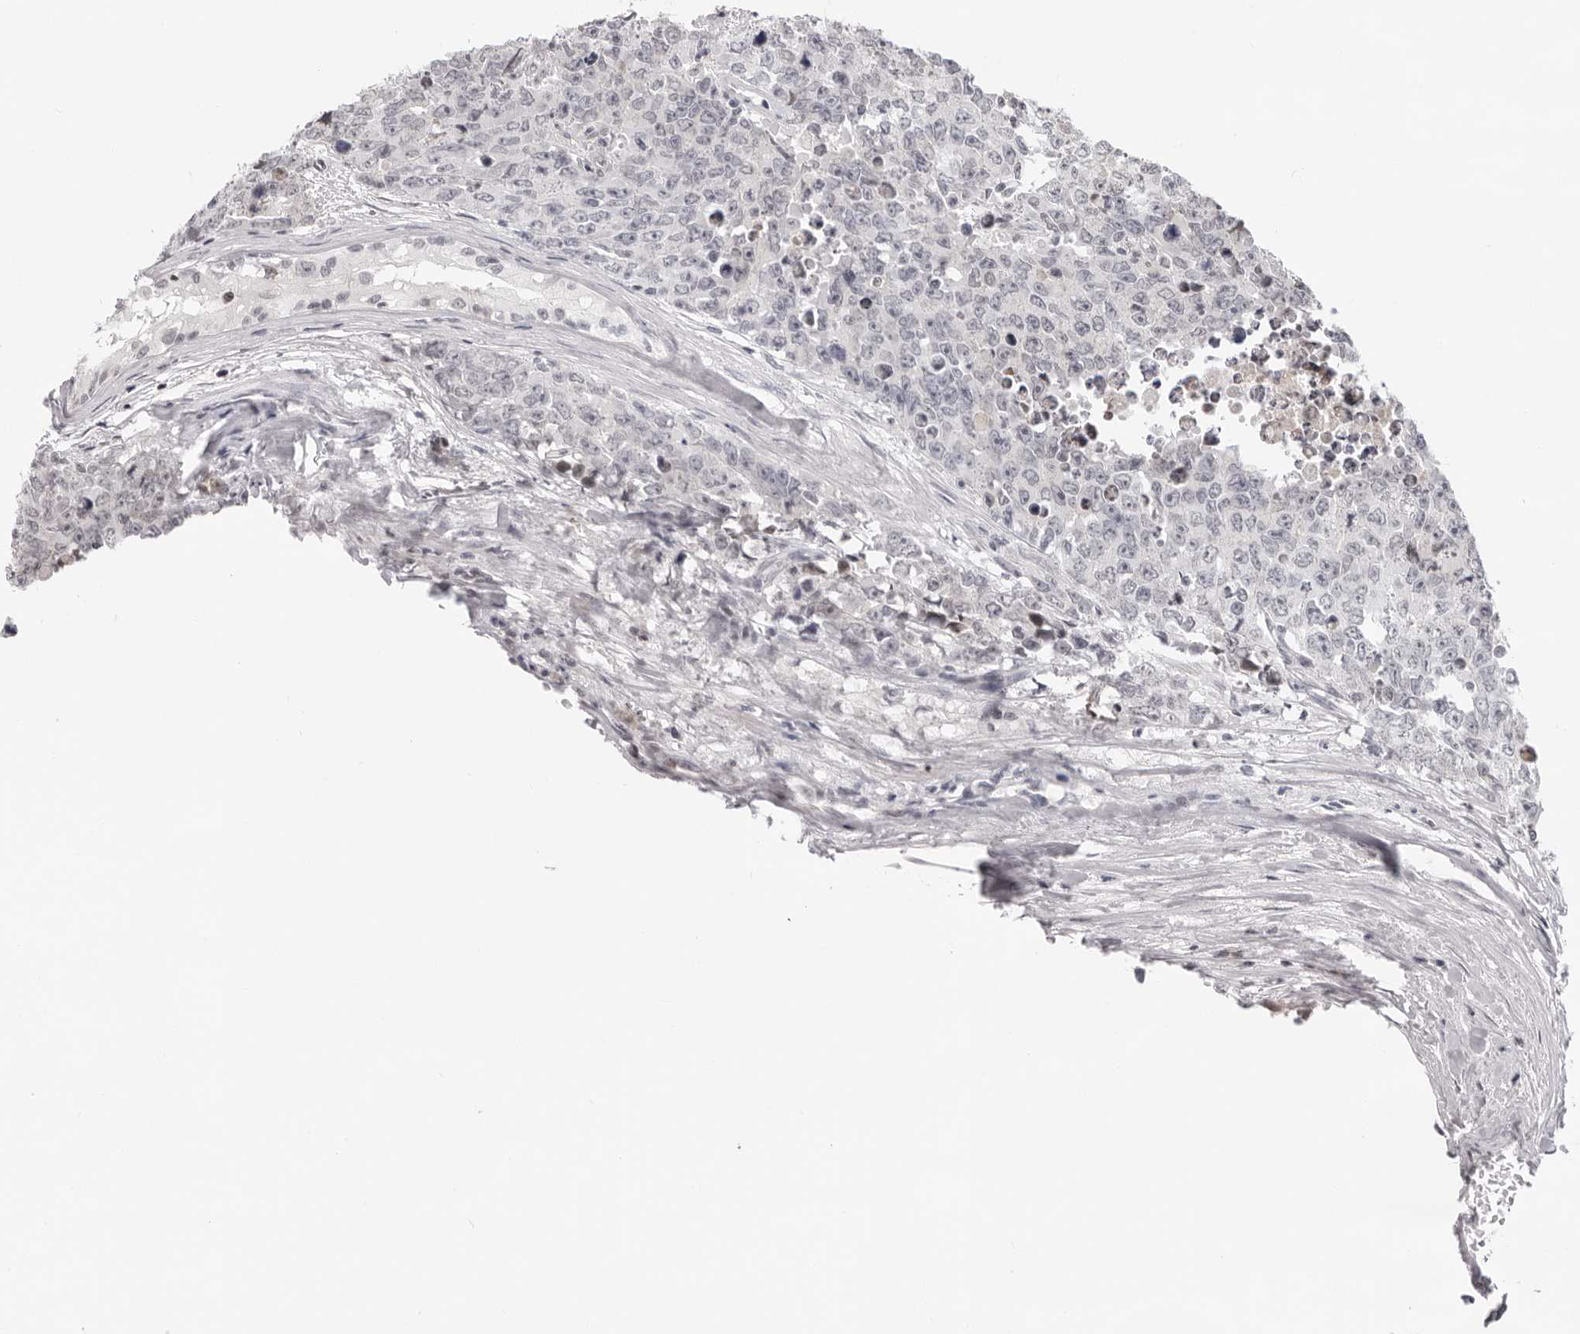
{"staining": {"intensity": "negative", "quantity": "none", "location": "none"}, "tissue": "testis cancer", "cell_type": "Tumor cells", "image_type": "cancer", "snomed": [{"axis": "morphology", "description": "Carcinoma, Embryonal, NOS"}, {"axis": "topography", "description": "Testis"}], "caption": "This is a histopathology image of IHC staining of testis cancer (embryonal carcinoma), which shows no staining in tumor cells.", "gene": "ACP6", "patient": {"sex": "male", "age": 28}}